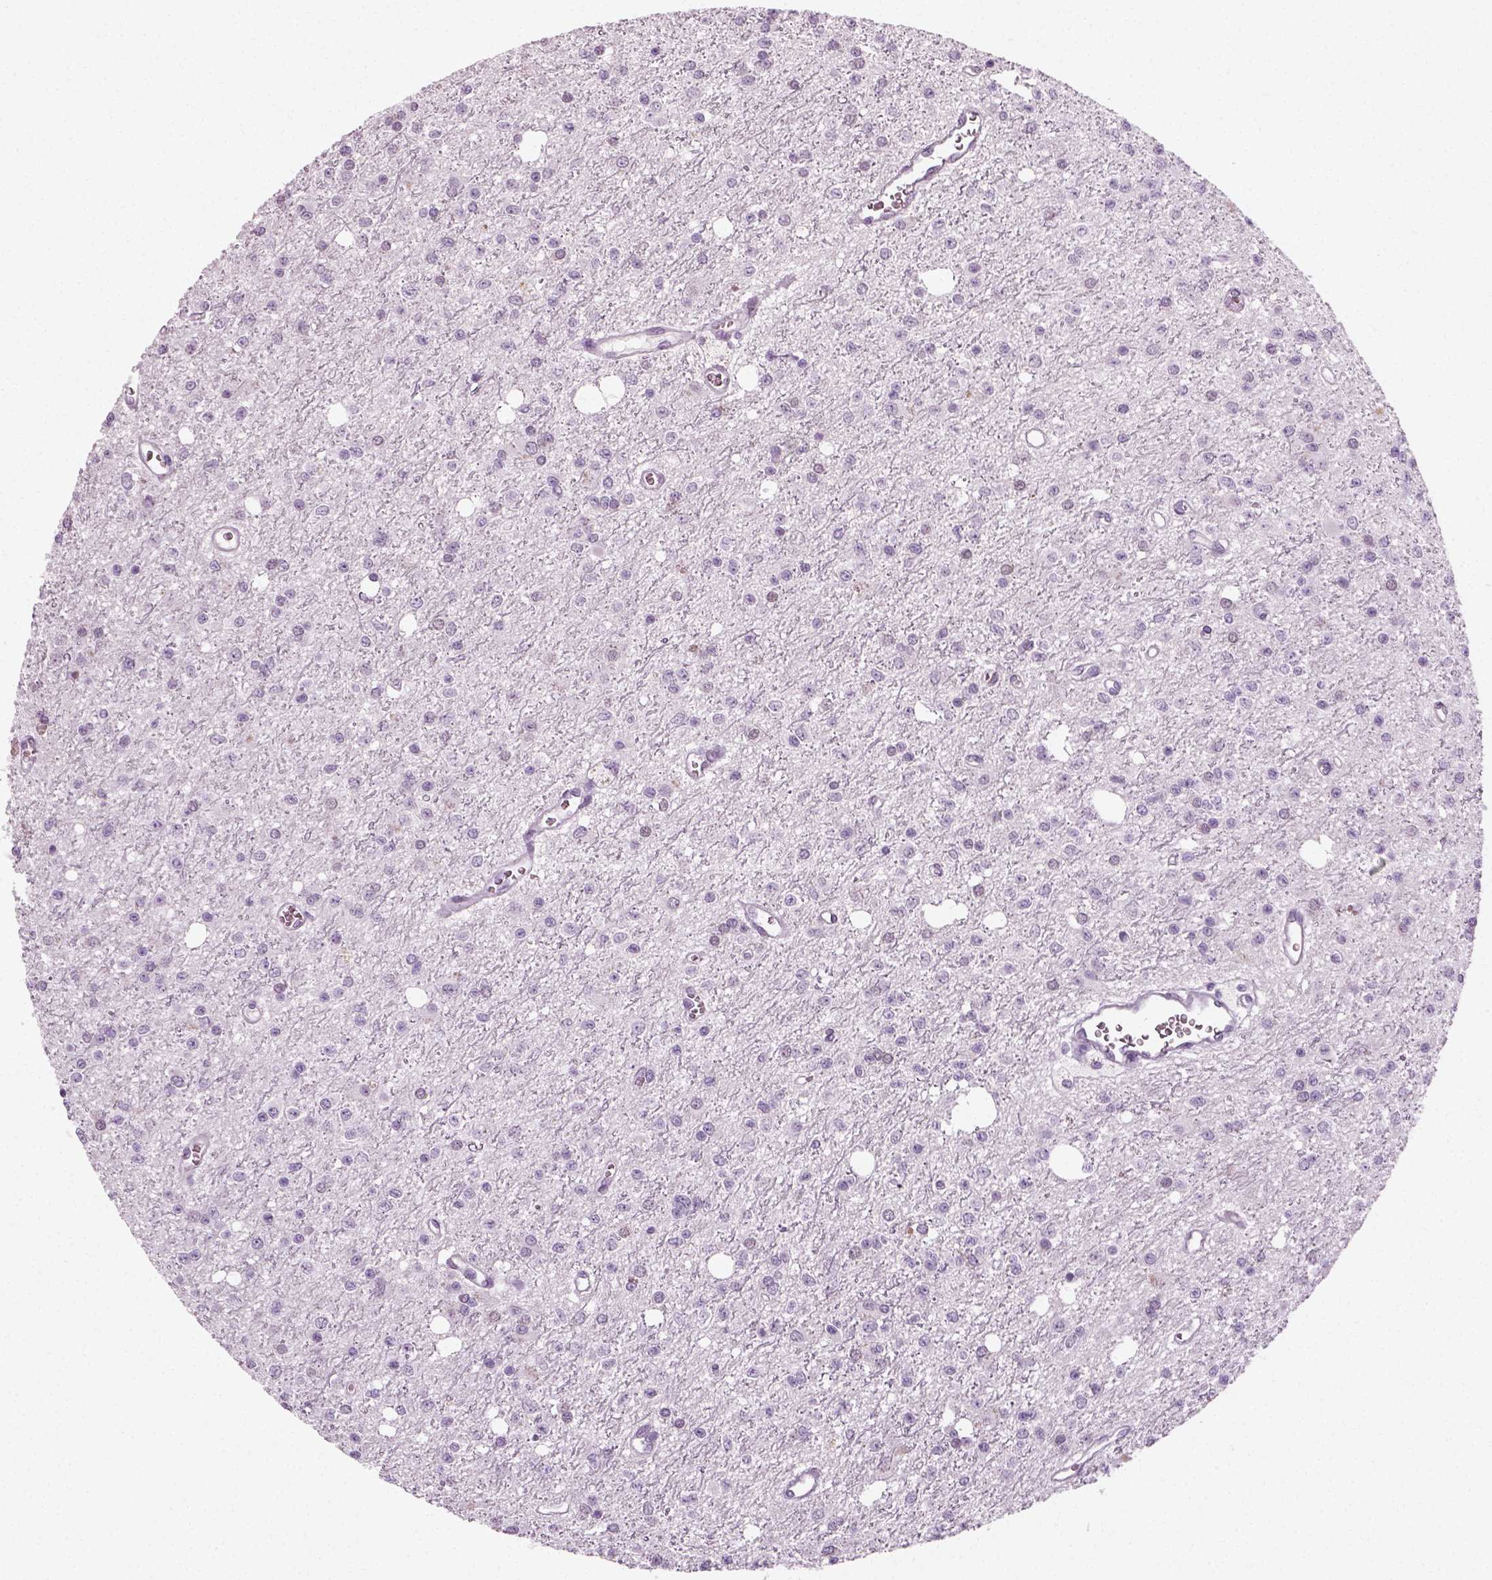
{"staining": {"intensity": "negative", "quantity": "none", "location": "none"}, "tissue": "glioma", "cell_type": "Tumor cells", "image_type": "cancer", "snomed": [{"axis": "morphology", "description": "Glioma, malignant, Low grade"}, {"axis": "topography", "description": "Brain"}], "caption": "A high-resolution histopathology image shows IHC staining of glioma, which demonstrates no significant positivity in tumor cells.", "gene": "SPATA31E1", "patient": {"sex": "female", "age": 45}}